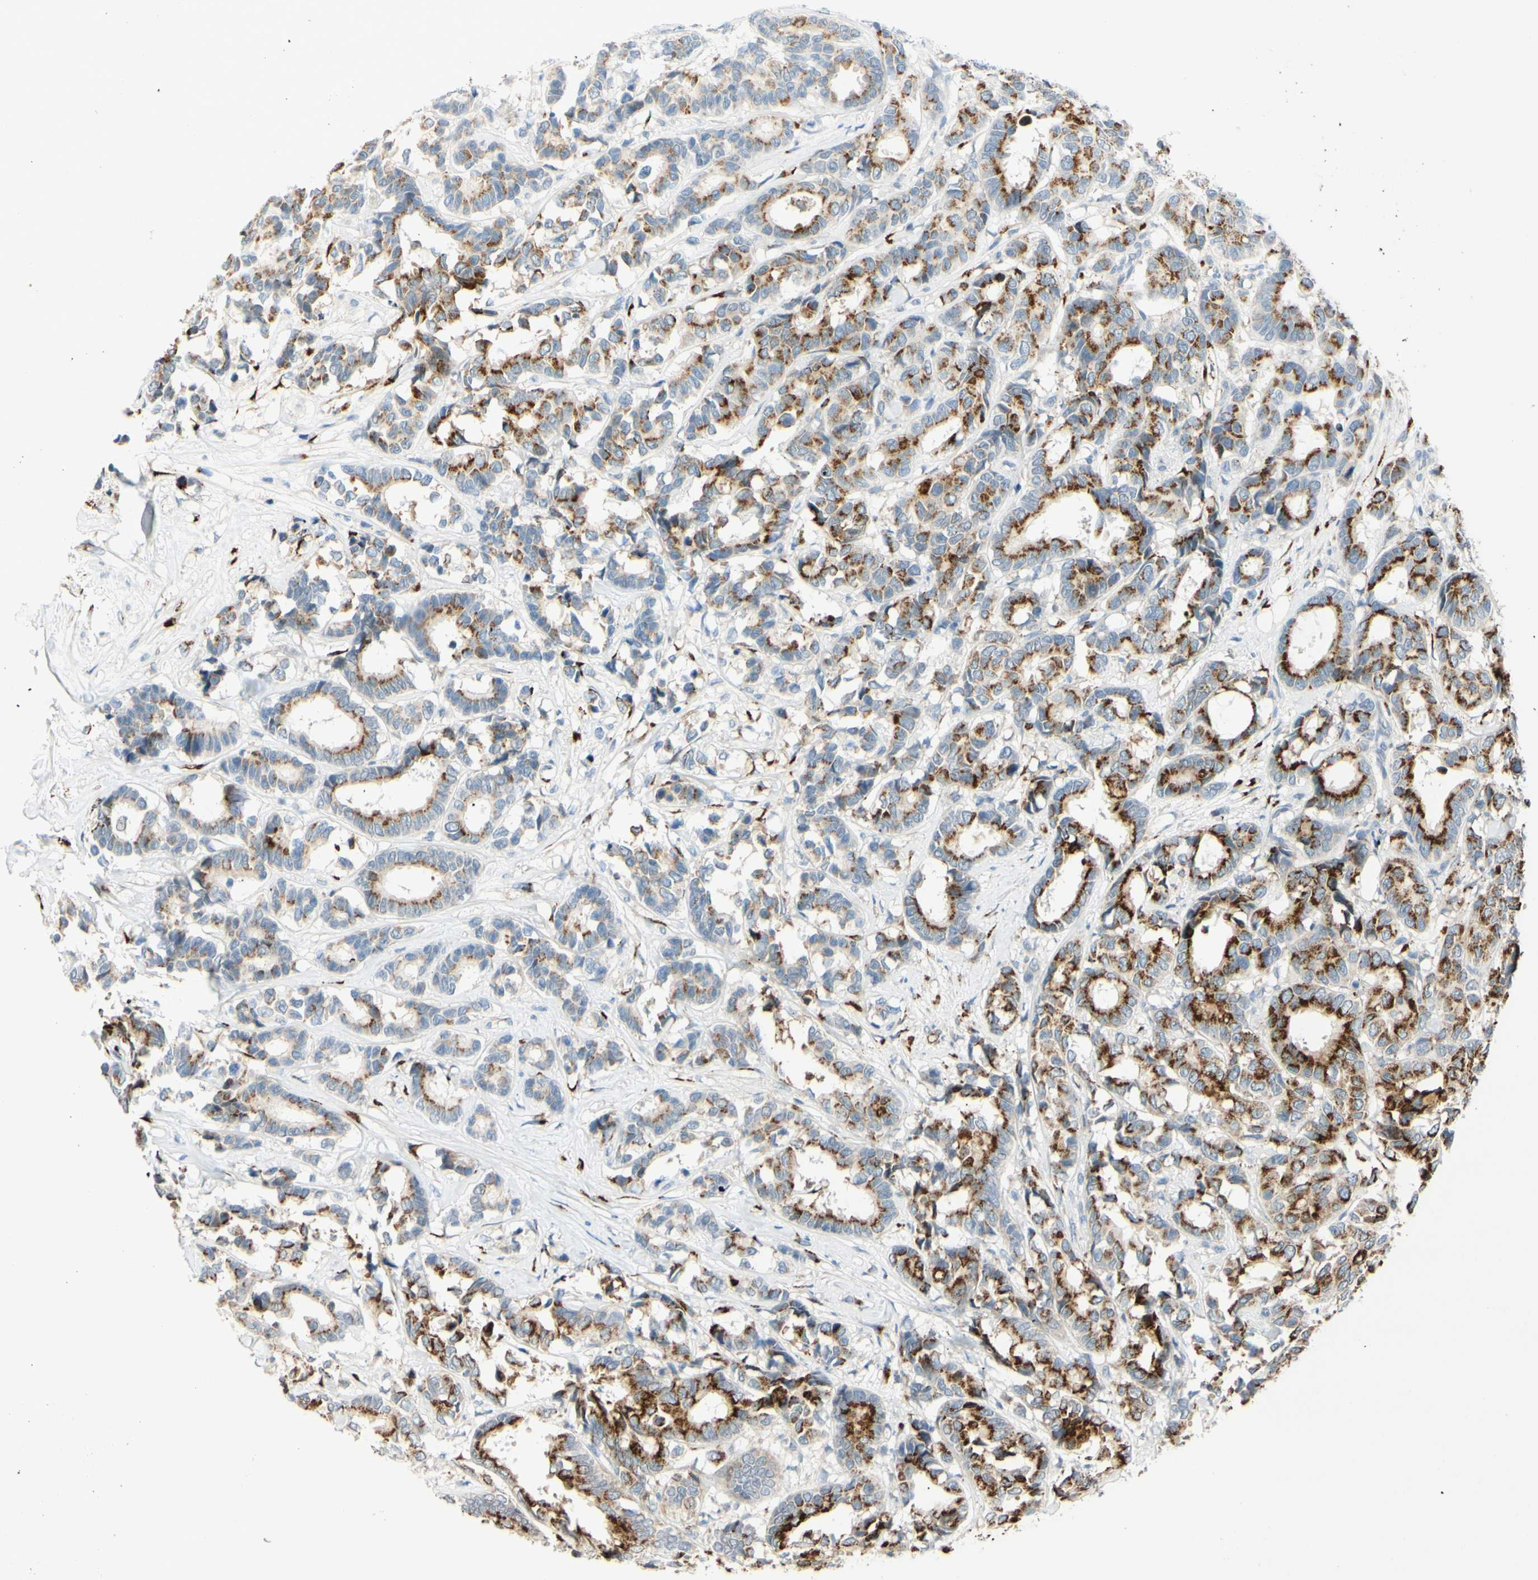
{"staining": {"intensity": "strong", "quantity": "25%-75%", "location": "cytoplasmic/membranous"}, "tissue": "breast cancer", "cell_type": "Tumor cells", "image_type": "cancer", "snomed": [{"axis": "morphology", "description": "Duct carcinoma"}, {"axis": "topography", "description": "Breast"}], "caption": "About 25%-75% of tumor cells in human breast infiltrating ductal carcinoma demonstrate strong cytoplasmic/membranous protein positivity as visualized by brown immunohistochemical staining.", "gene": "GALNT5", "patient": {"sex": "female", "age": 87}}